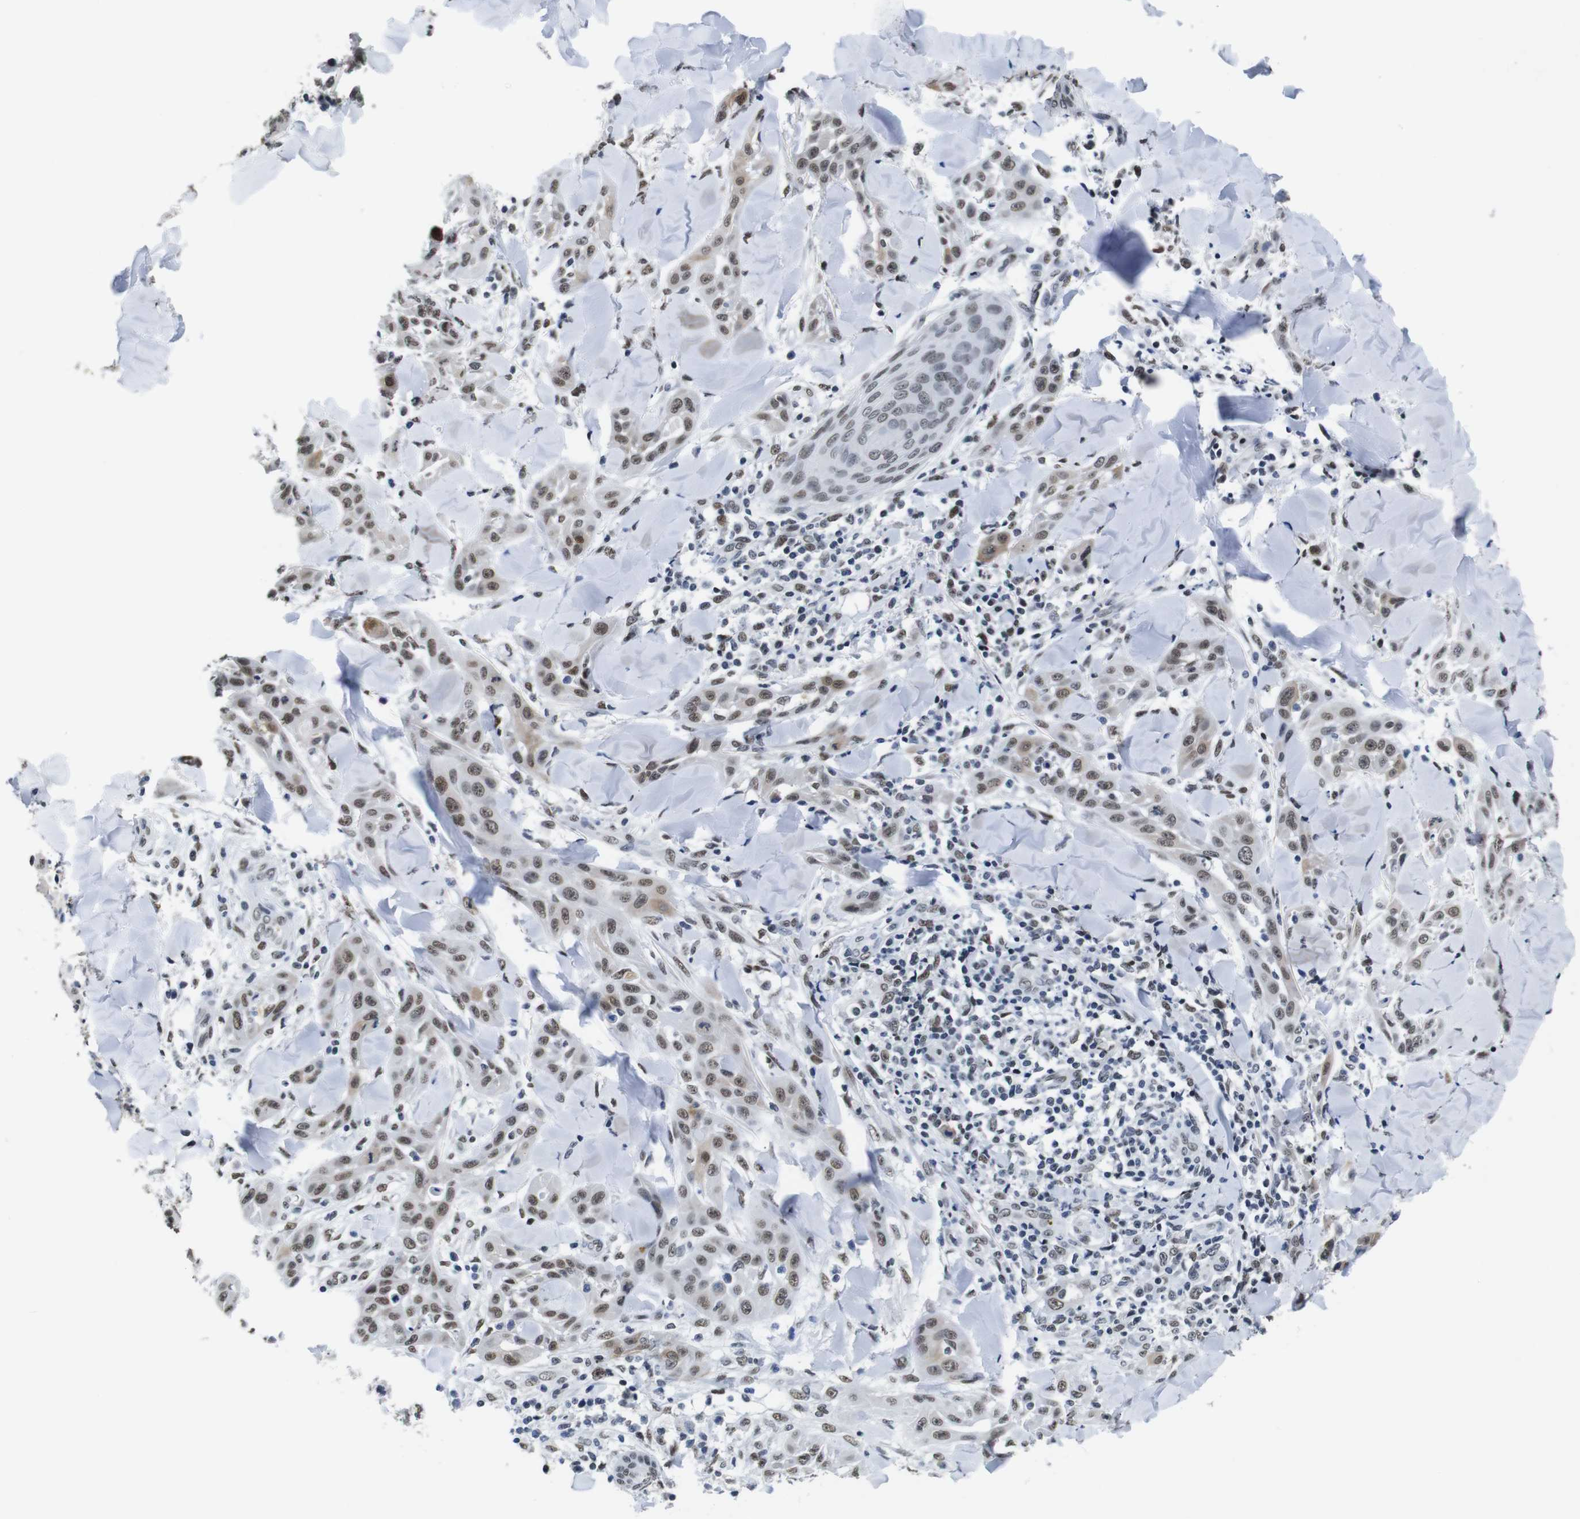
{"staining": {"intensity": "moderate", "quantity": ">75%", "location": "cytoplasmic/membranous,nuclear"}, "tissue": "skin cancer", "cell_type": "Tumor cells", "image_type": "cancer", "snomed": [{"axis": "morphology", "description": "Squamous cell carcinoma, NOS"}, {"axis": "topography", "description": "Skin"}], "caption": "Moderate cytoplasmic/membranous and nuclear expression is seen in approximately >75% of tumor cells in squamous cell carcinoma (skin).", "gene": "ILDR2", "patient": {"sex": "male", "age": 24}}